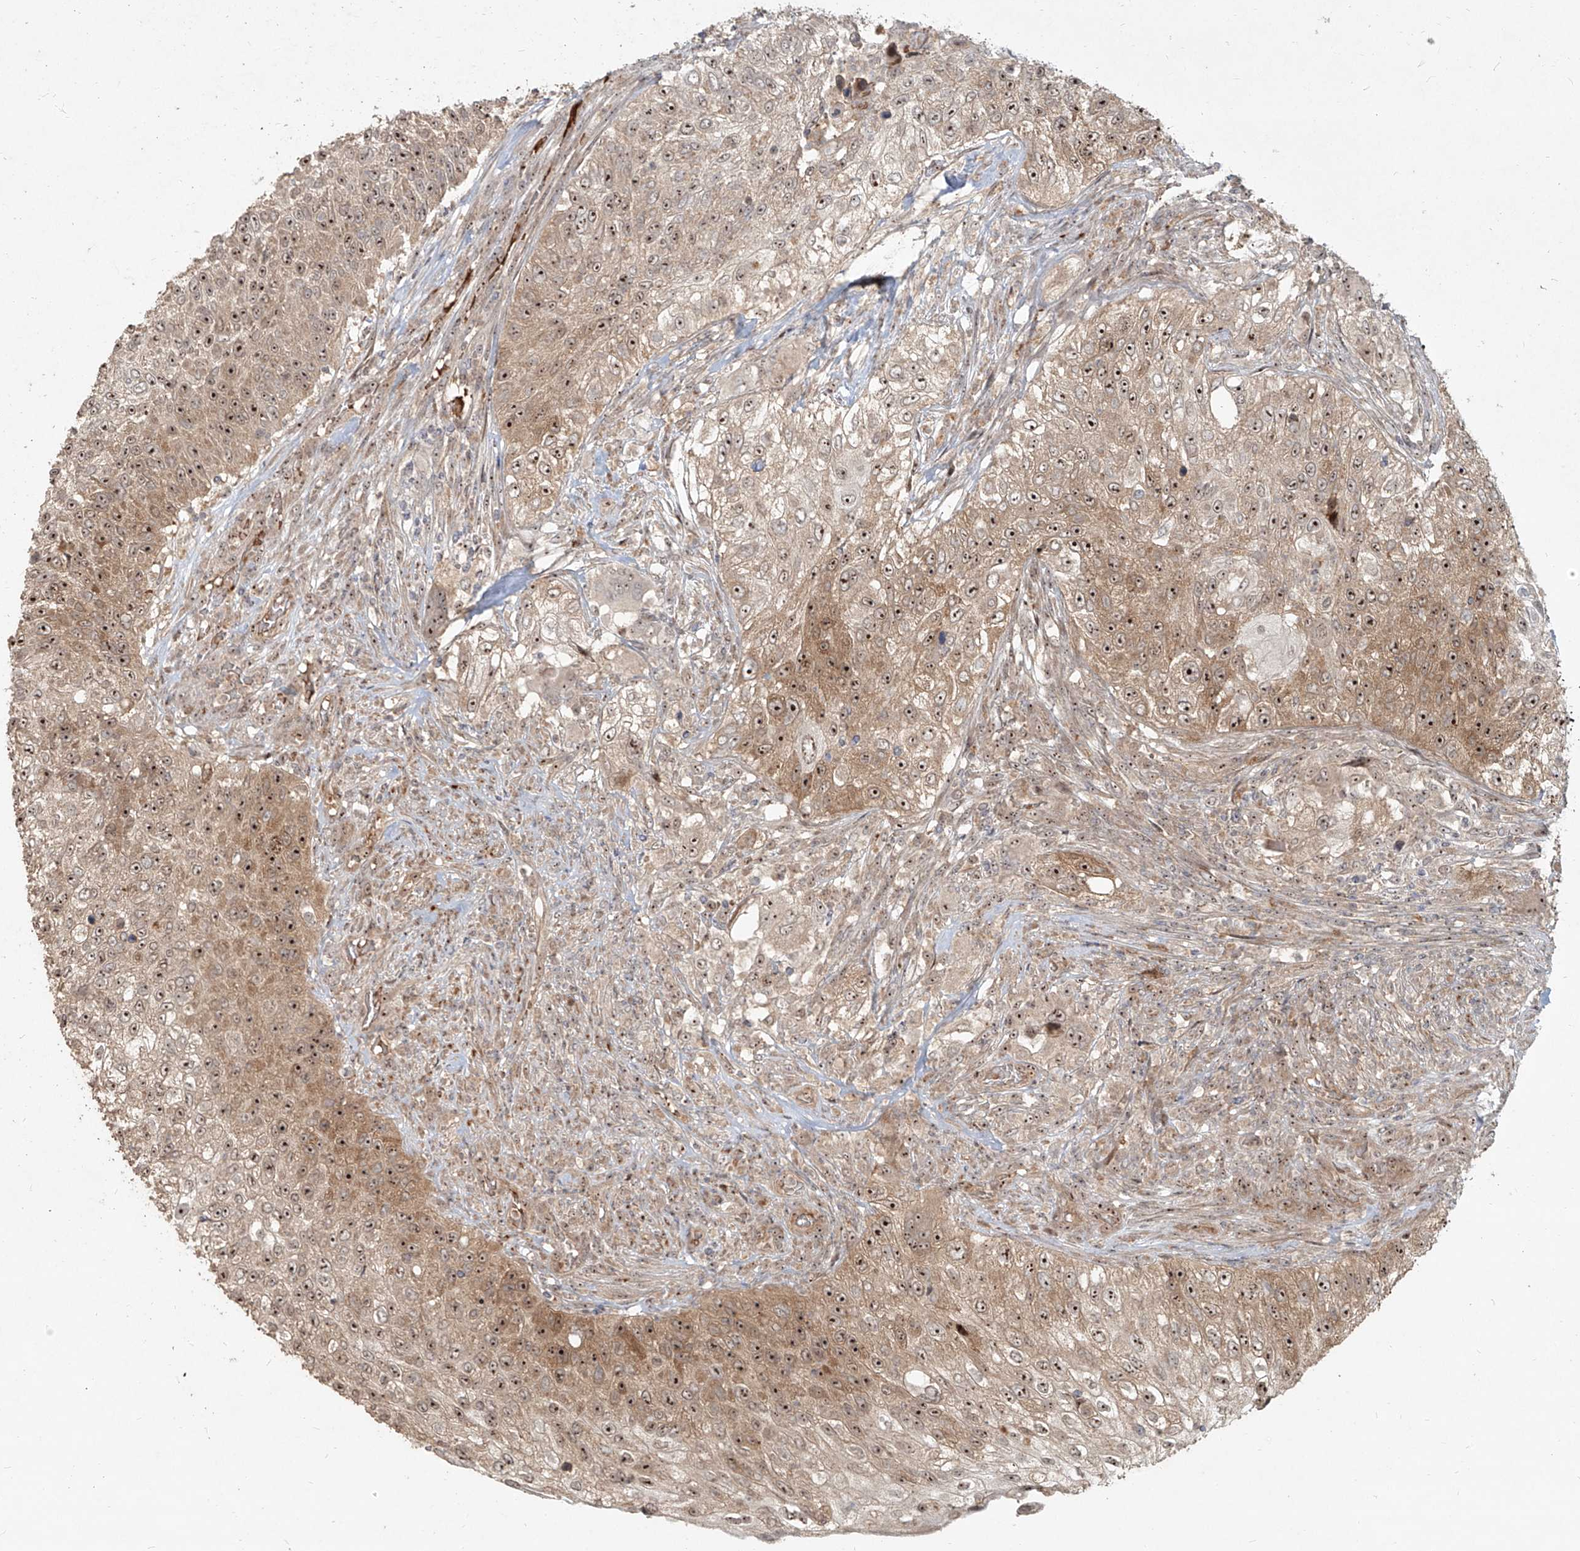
{"staining": {"intensity": "moderate", "quantity": ">75%", "location": "cytoplasmic/membranous,nuclear"}, "tissue": "urothelial cancer", "cell_type": "Tumor cells", "image_type": "cancer", "snomed": [{"axis": "morphology", "description": "Urothelial carcinoma, High grade"}, {"axis": "topography", "description": "Urinary bladder"}], "caption": "Brown immunohistochemical staining in urothelial carcinoma (high-grade) shows moderate cytoplasmic/membranous and nuclear expression in about >75% of tumor cells. (Brightfield microscopy of DAB IHC at high magnification).", "gene": "BYSL", "patient": {"sex": "female", "age": 60}}